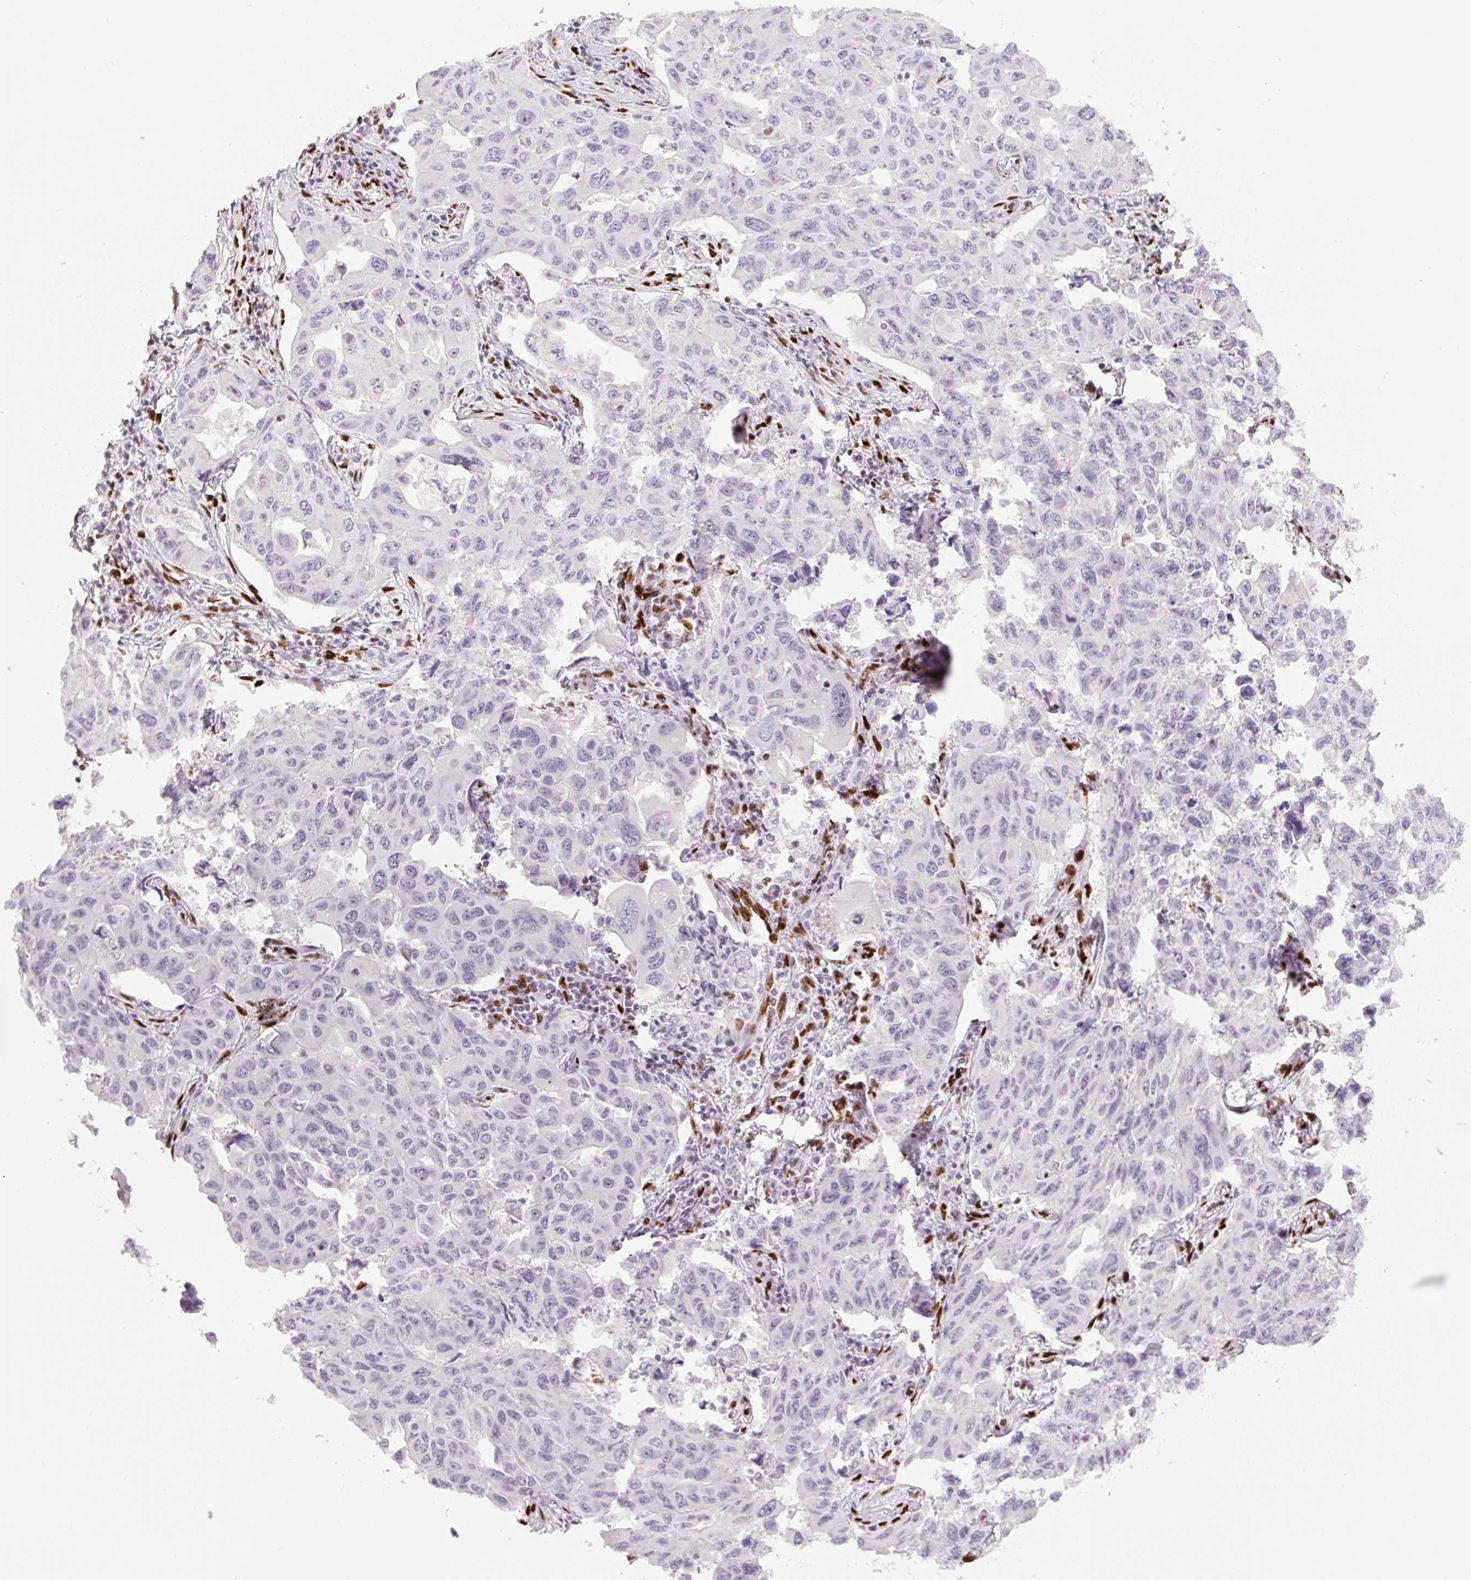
{"staining": {"intensity": "negative", "quantity": "none", "location": "none"}, "tissue": "lung cancer", "cell_type": "Tumor cells", "image_type": "cancer", "snomed": [{"axis": "morphology", "description": "Adenocarcinoma, NOS"}, {"axis": "topography", "description": "Lung"}], "caption": "High magnification brightfield microscopy of lung adenocarcinoma stained with DAB (3,3'-diaminobenzidine) (brown) and counterstained with hematoxylin (blue): tumor cells show no significant expression. (DAB (3,3'-diaminobenzidine) immunohistochemistry (IHC), high magnification).", "gene": "ZEB1", "patient": {"sex": "male", "age": 64}}